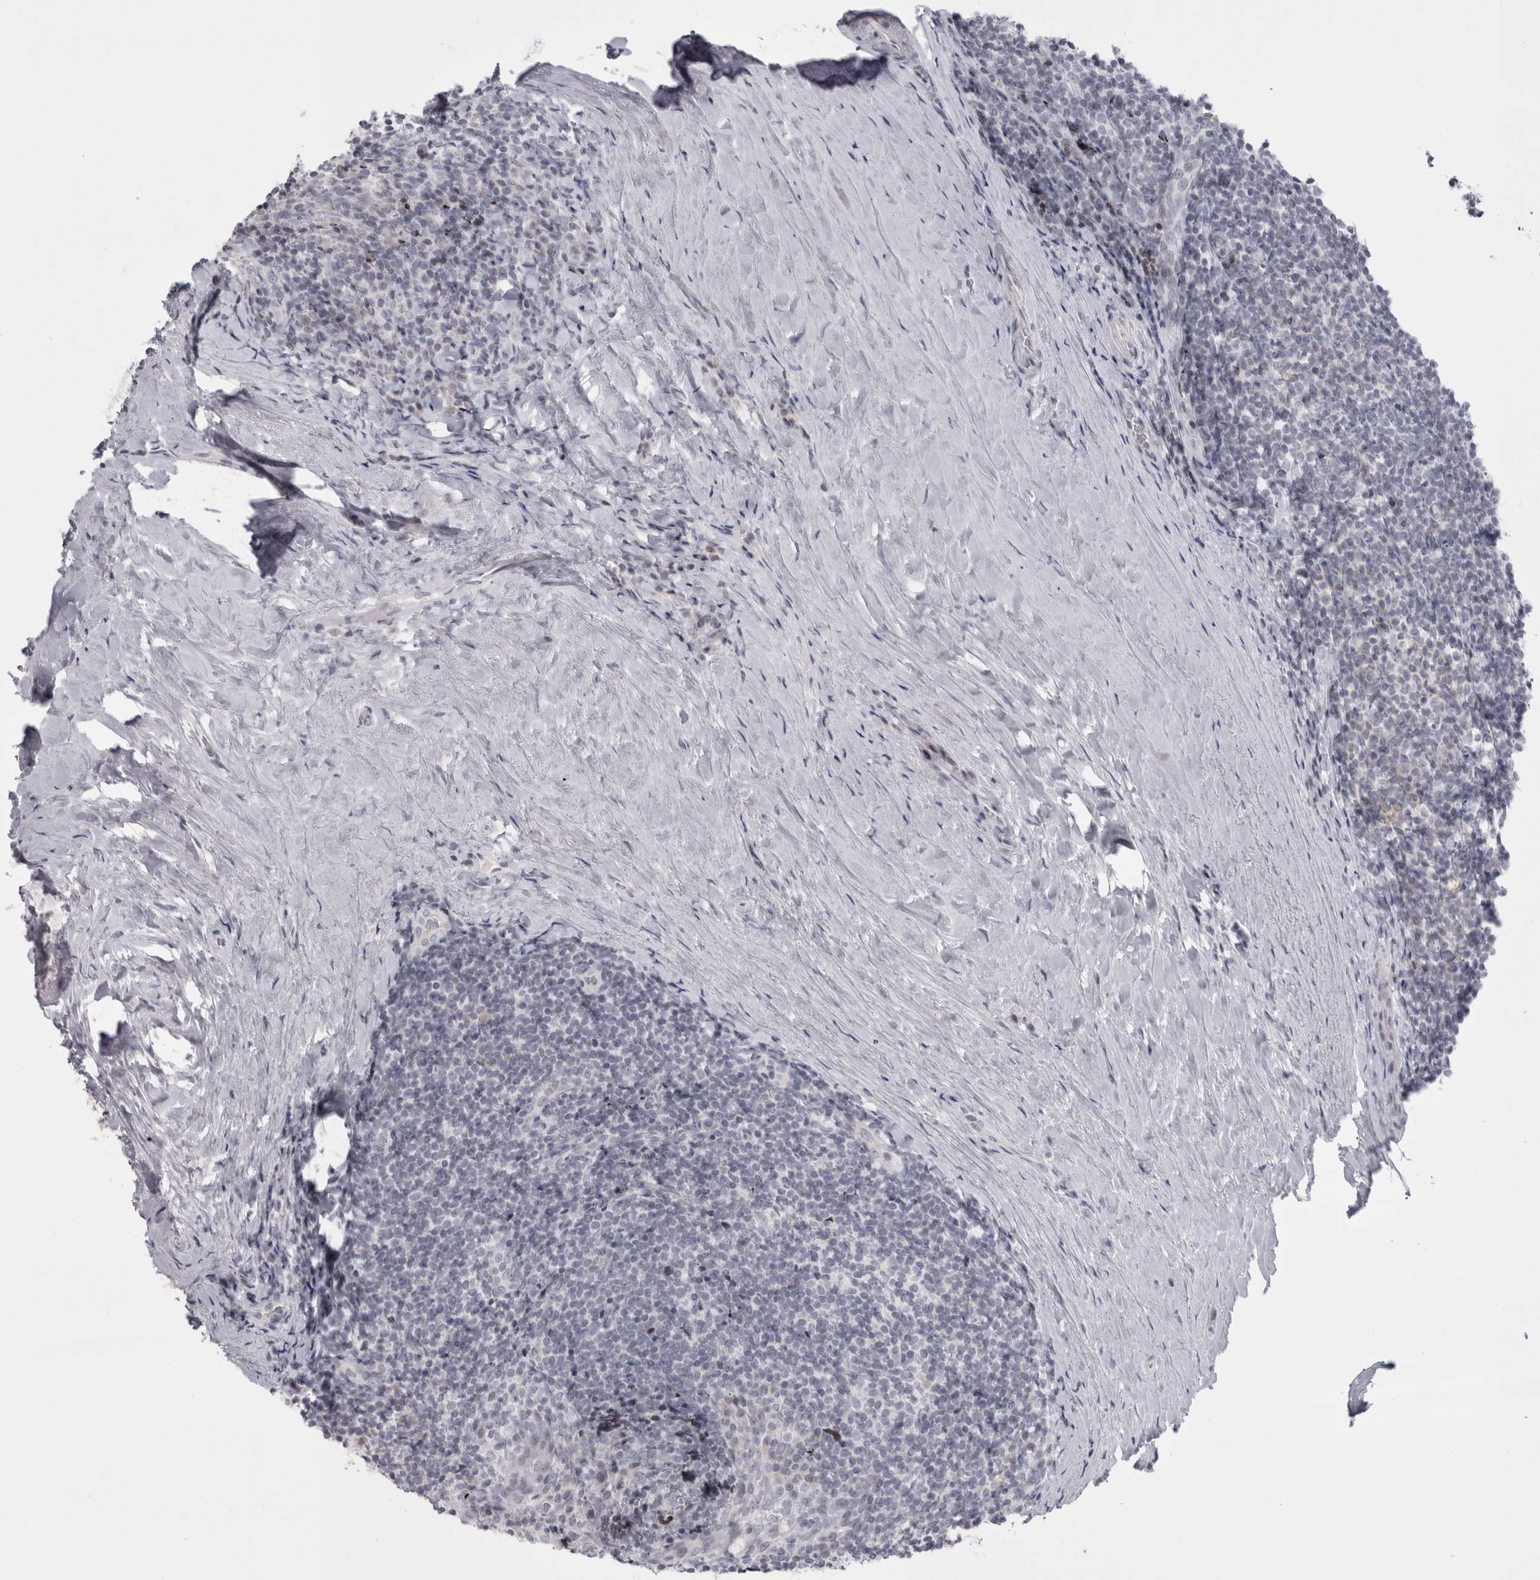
{"staining": {"intensity": "negative", "quantity": "none", "location": "none"}, "tissue": "tonsil", "cell_type": "Germinal center cells", "image_type": "normal", "snomed": [{"axis": "morphology", "description": "Normal tissue, NOS"}, {"axis": "topography", "description": "Tonsil"}], "caption": "The immunohistochemistry (IHC) micrograph has no significant staining in germinal center cells of tonsil. Nuclei are stained in blue.", "gene": "FNDC8", "patient": {"sex": "male", "age": 37}}